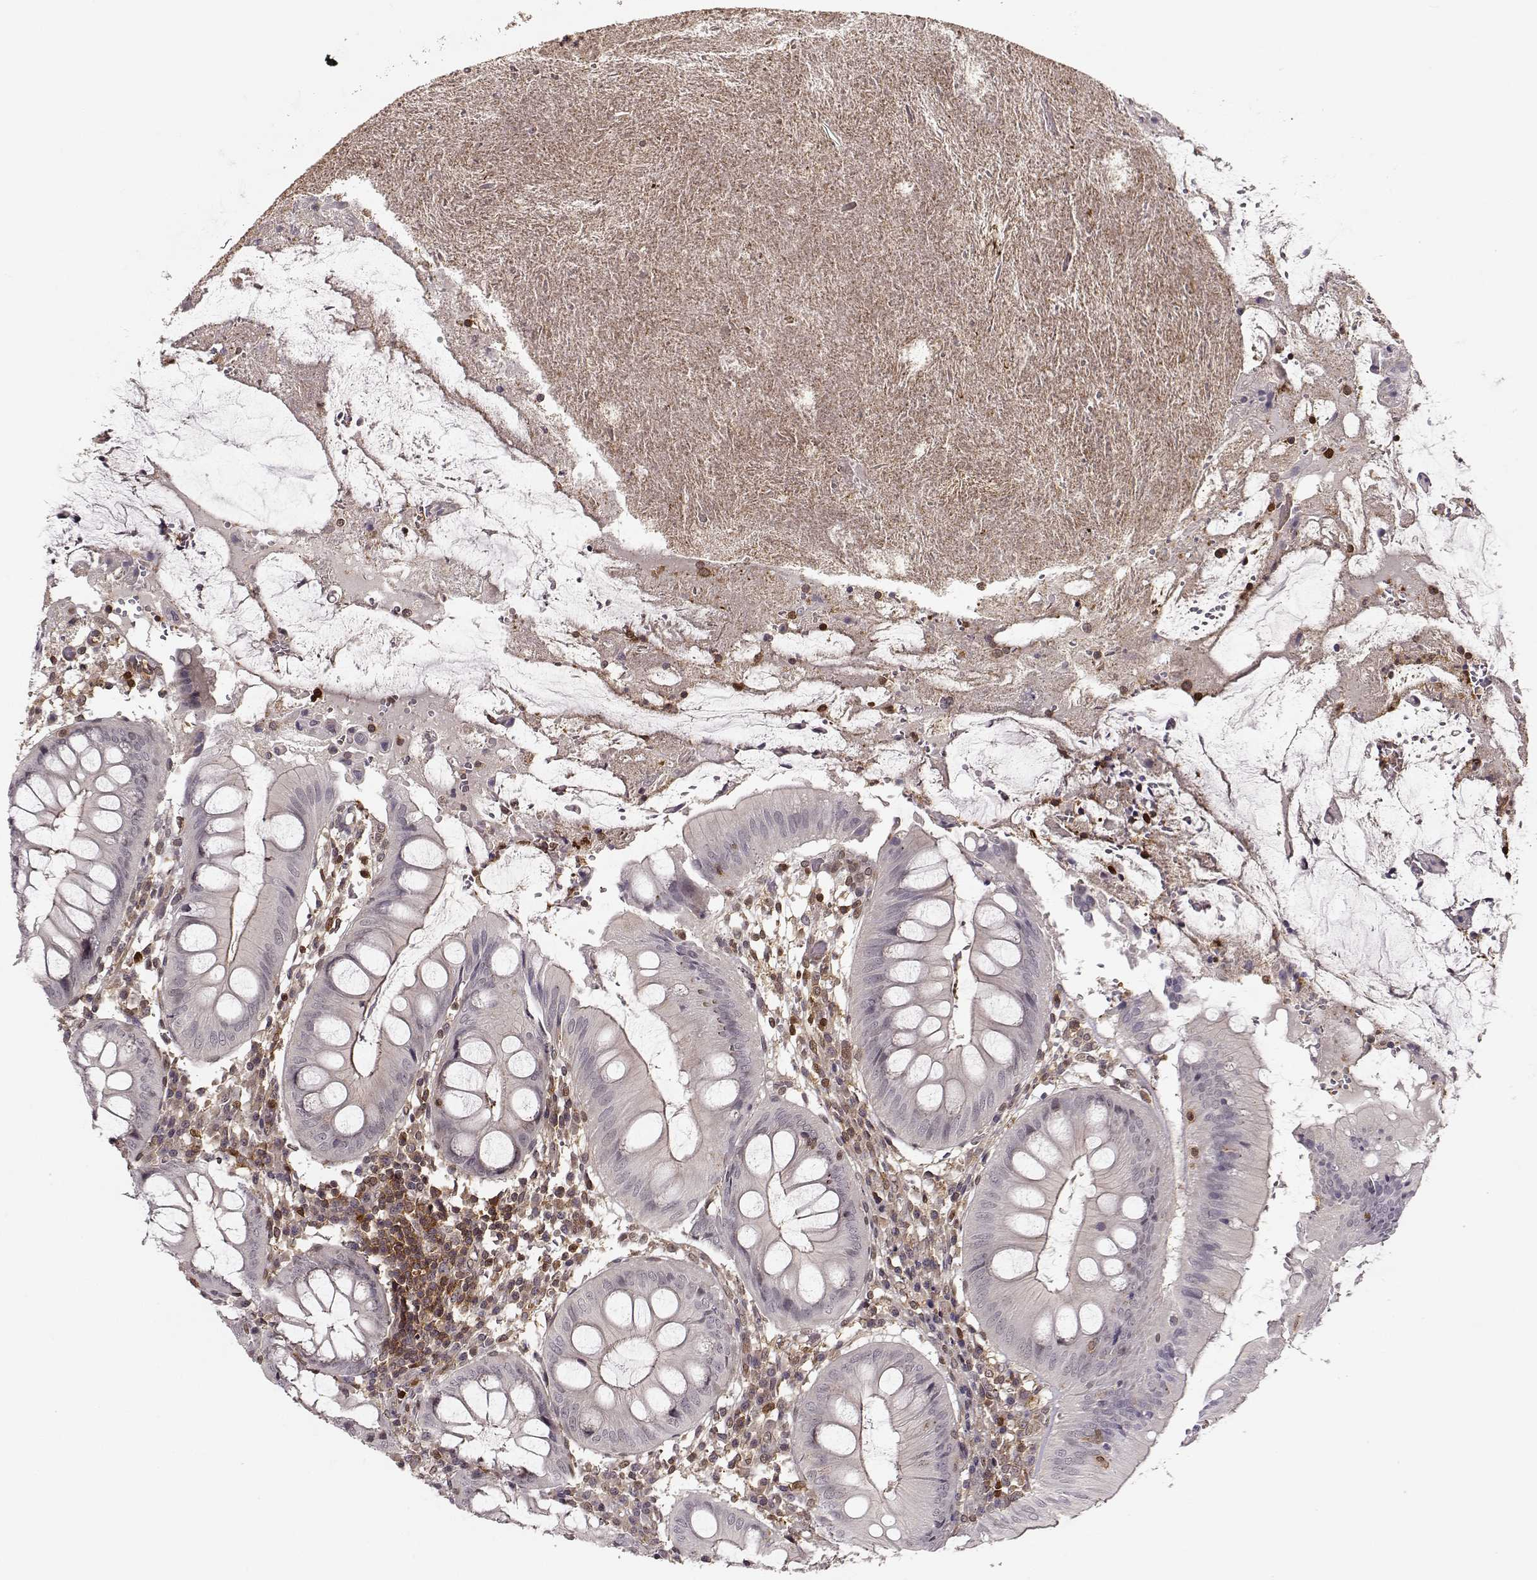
{"staining": {"intensity": "negative", "quantity": "none", "location": "none"}, "tissue": "appendix", "cell_type": "Glandular cells", "image_type": "normal", "snomed": [{"axis": "morphology", "description": "Normal tissue, NOS"}, {"axis": "morphology", "description": "Inflammation, NOS"}, {"axis": "topography", "description": "Appendix"}], "caption": "Human appendix stained for a protein using immunohistochemistry displays no expression in glandular cells.", "gene": "MFSD1", "patient": {"sex": "male", "age": 16}}